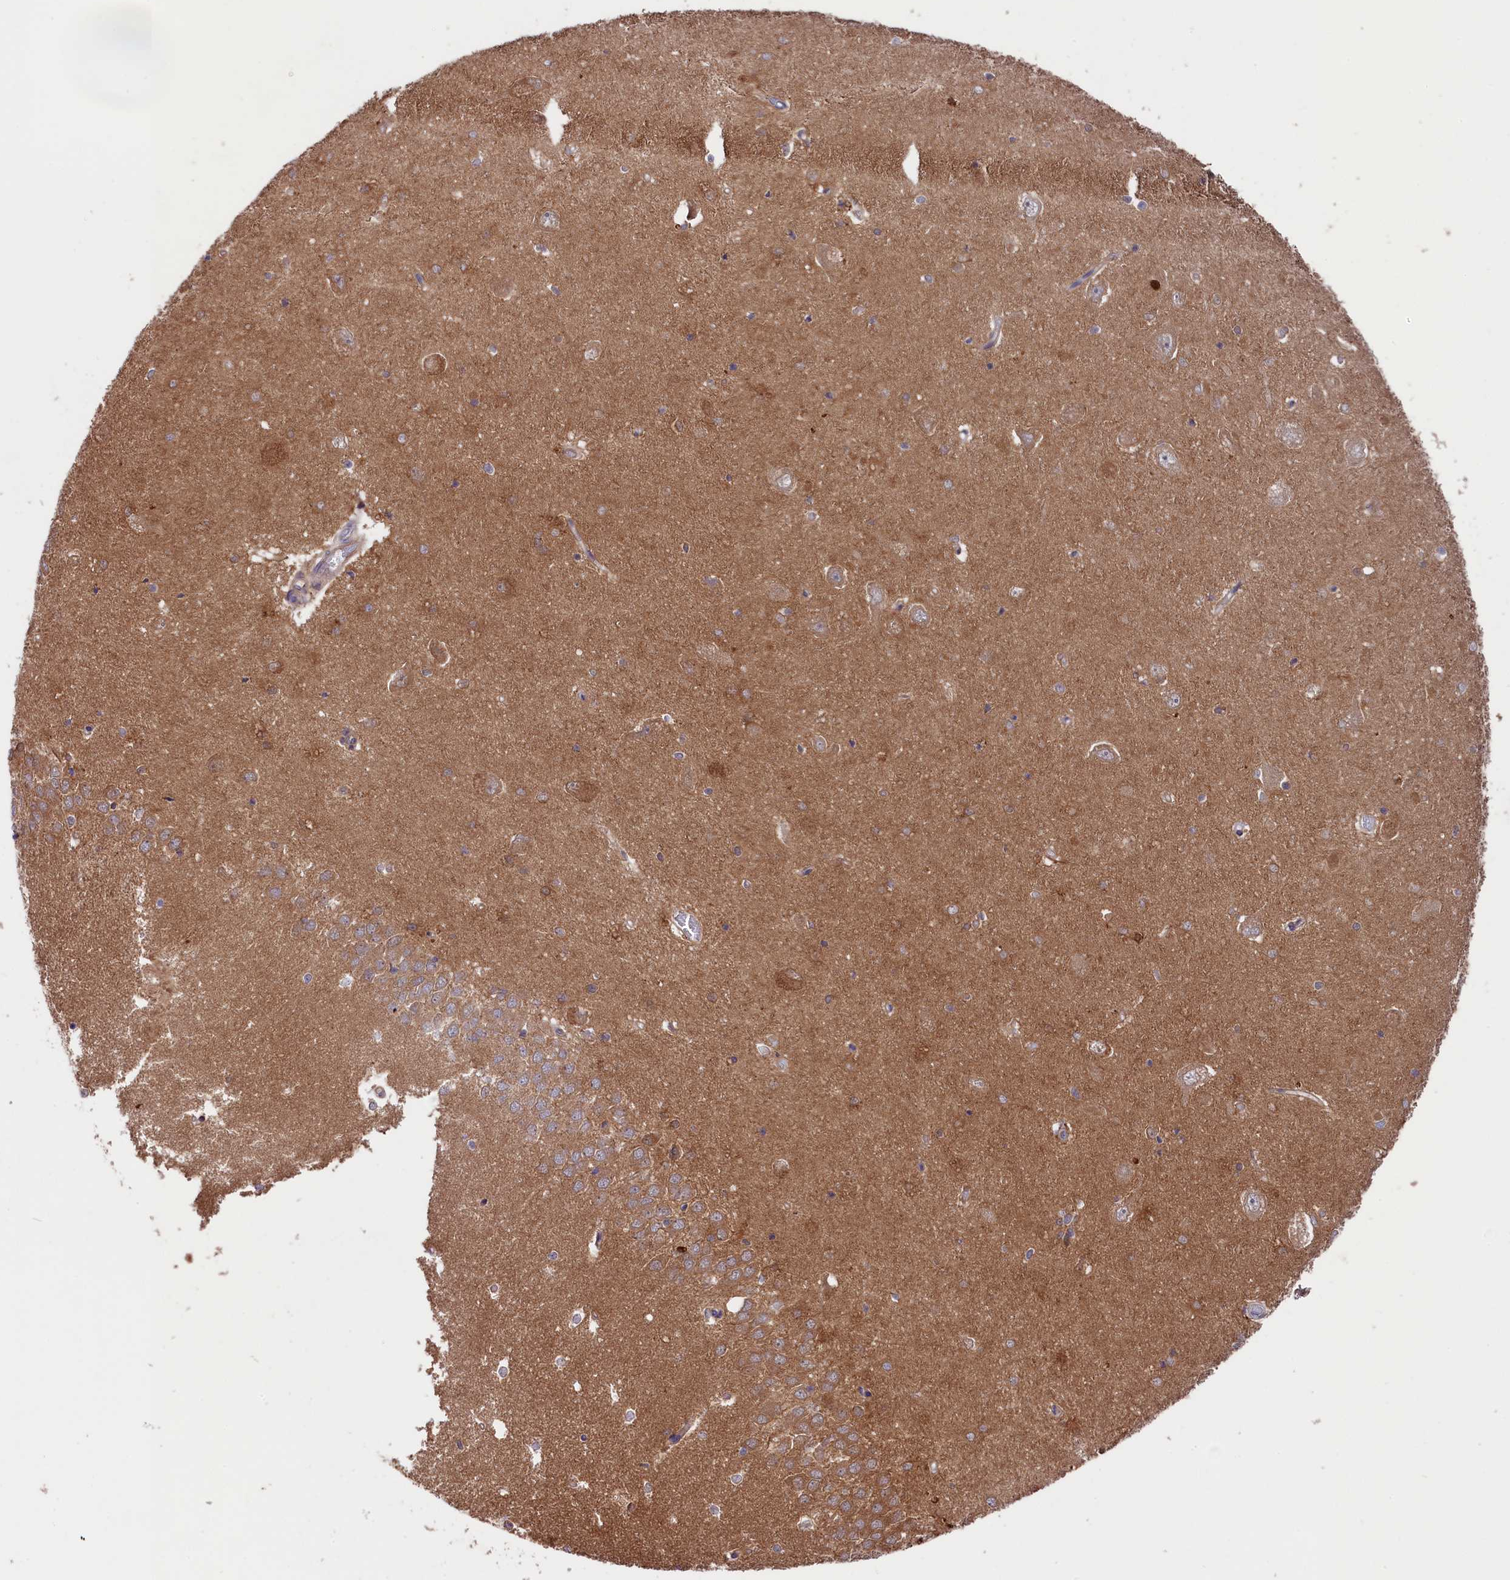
{"staining": {"intensity": "moderate", "quantity": "<25%", "location": "cytoplasmic/membranous"}, "tissue": "hippocampus", "cell_type": "Glial cells", "image_type": "normal", "snomed": [{"axis": "morphology", "description": "Normal tissue, NOS"}, {"axis": "topography", "description": "Hippocampus"}], "caption": "Immunohistochemistry (IHC) (DAB) staining of unremarkable hippocampus demonstrates moderate cytoplasmic/membranous protein staining in approximately <25% of glial cells. The staining is performed using DAB (3,3'-diaminobenzidine) brown chromogen to label protein expression. The nuclei are counter-stained blue using hematoxylin.", "gene": "GPR108", "patient": {"sex": "male", "age": 45}}